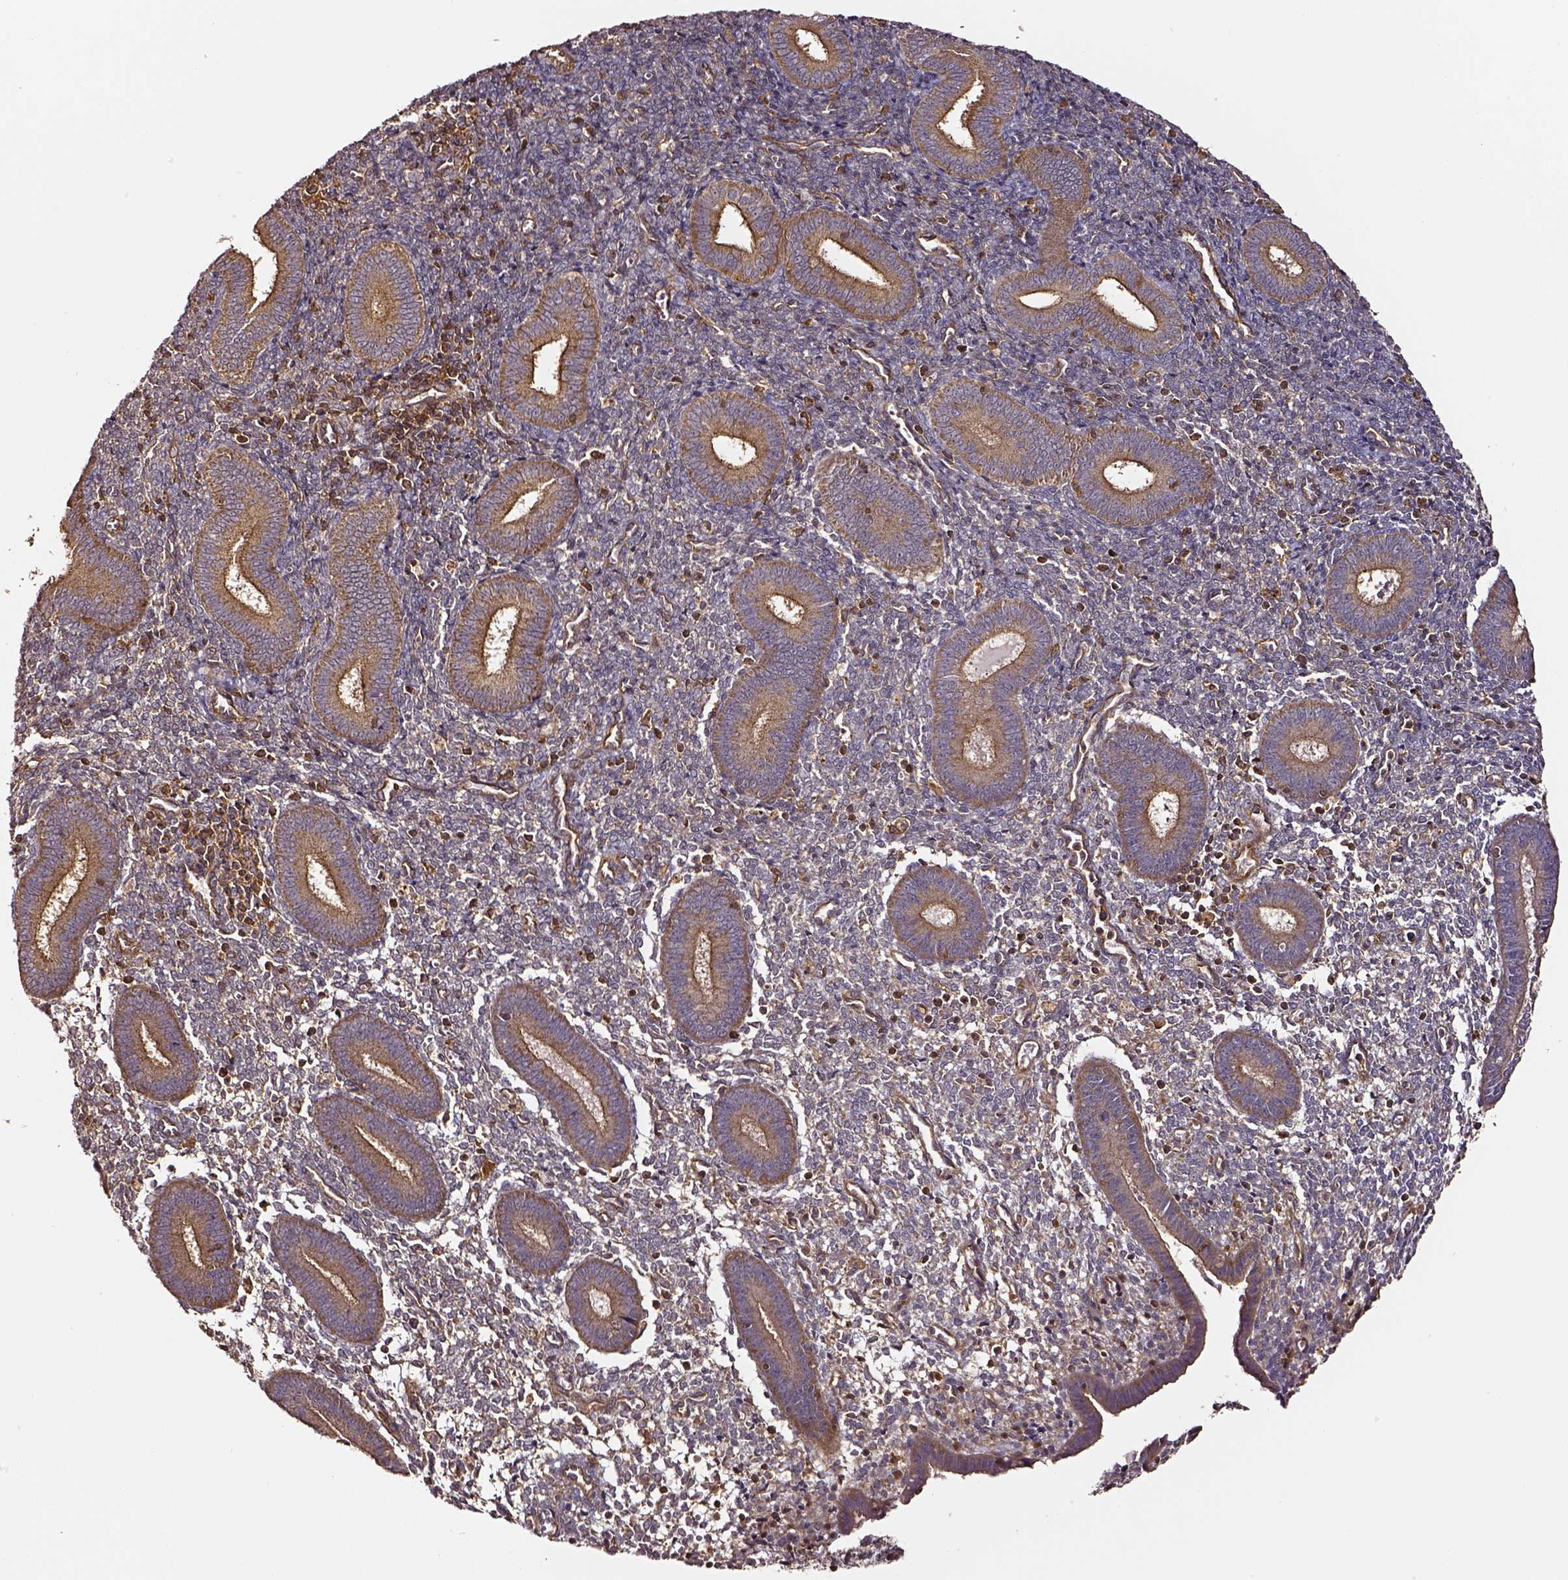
{"staining": {"intensity": "weak", "quantity": ">75%", "location": "cytoplasmic/membranous"}, "tissue": "endometrium", "cell_type": "Cells in endometrial stroma", "image_type": "normal", "snomed": [{"axis": "morphology", "description": "Normal tissue, NOS"}, {"axis": "topography", "description": "Endometrium"}], "caption": "Immunohistochemistry (IHC) staining of normal endometrium, which shows low levels of weak cytoplasmic/membranous expression in about >75% of cells in endometrial stroma indicating weak cytoplasmic/membranous protein expression. The staining was performed using DAB (brown) for protein detection and nuclei were counterstained in hematoxylin (blue).", "gene": "RASSF5", "patient": {"sex": "female", "age": 25}}